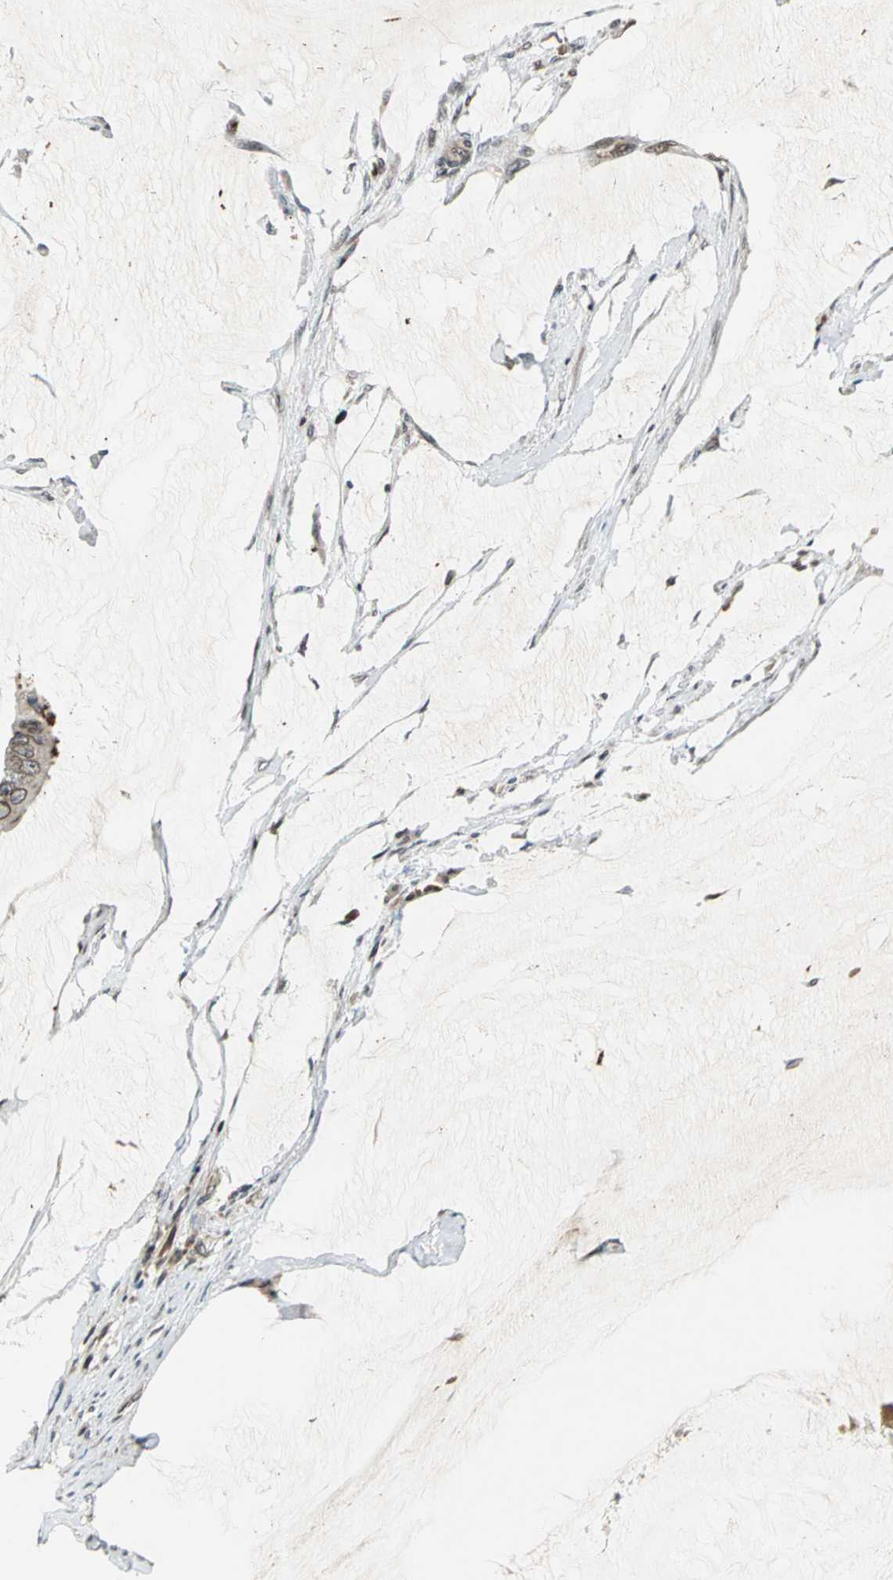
{"staining": {"intensity": "moderate", "quantity": "25%-75%", "location": "cytoplasmic/membranous,nuclear"}, "tissue": "colorectal cancer", "cell_type": "Tumor cells", "image_type": "cancer", "snomed": [{"axis": "morphology", "description": "Normal tissue, NOS"}, {"axis": "morphology", "description": "Adenocarcinoma, NOS"}, {"axis": "topography", "description": "Rectum"}, {"axis": "topography", "description": "Peripheral nerve tissue"}], "caption": "The photomicrograph reveals immunohistochemical staining of adenocarcinoma (colorectal). There is moderate cytoplasmic/membranous and nuclear staining is present in about 25%-75% of tumor cells.", "gene": "BRIP1", "patient": {"sex": "female", "age": 77}}